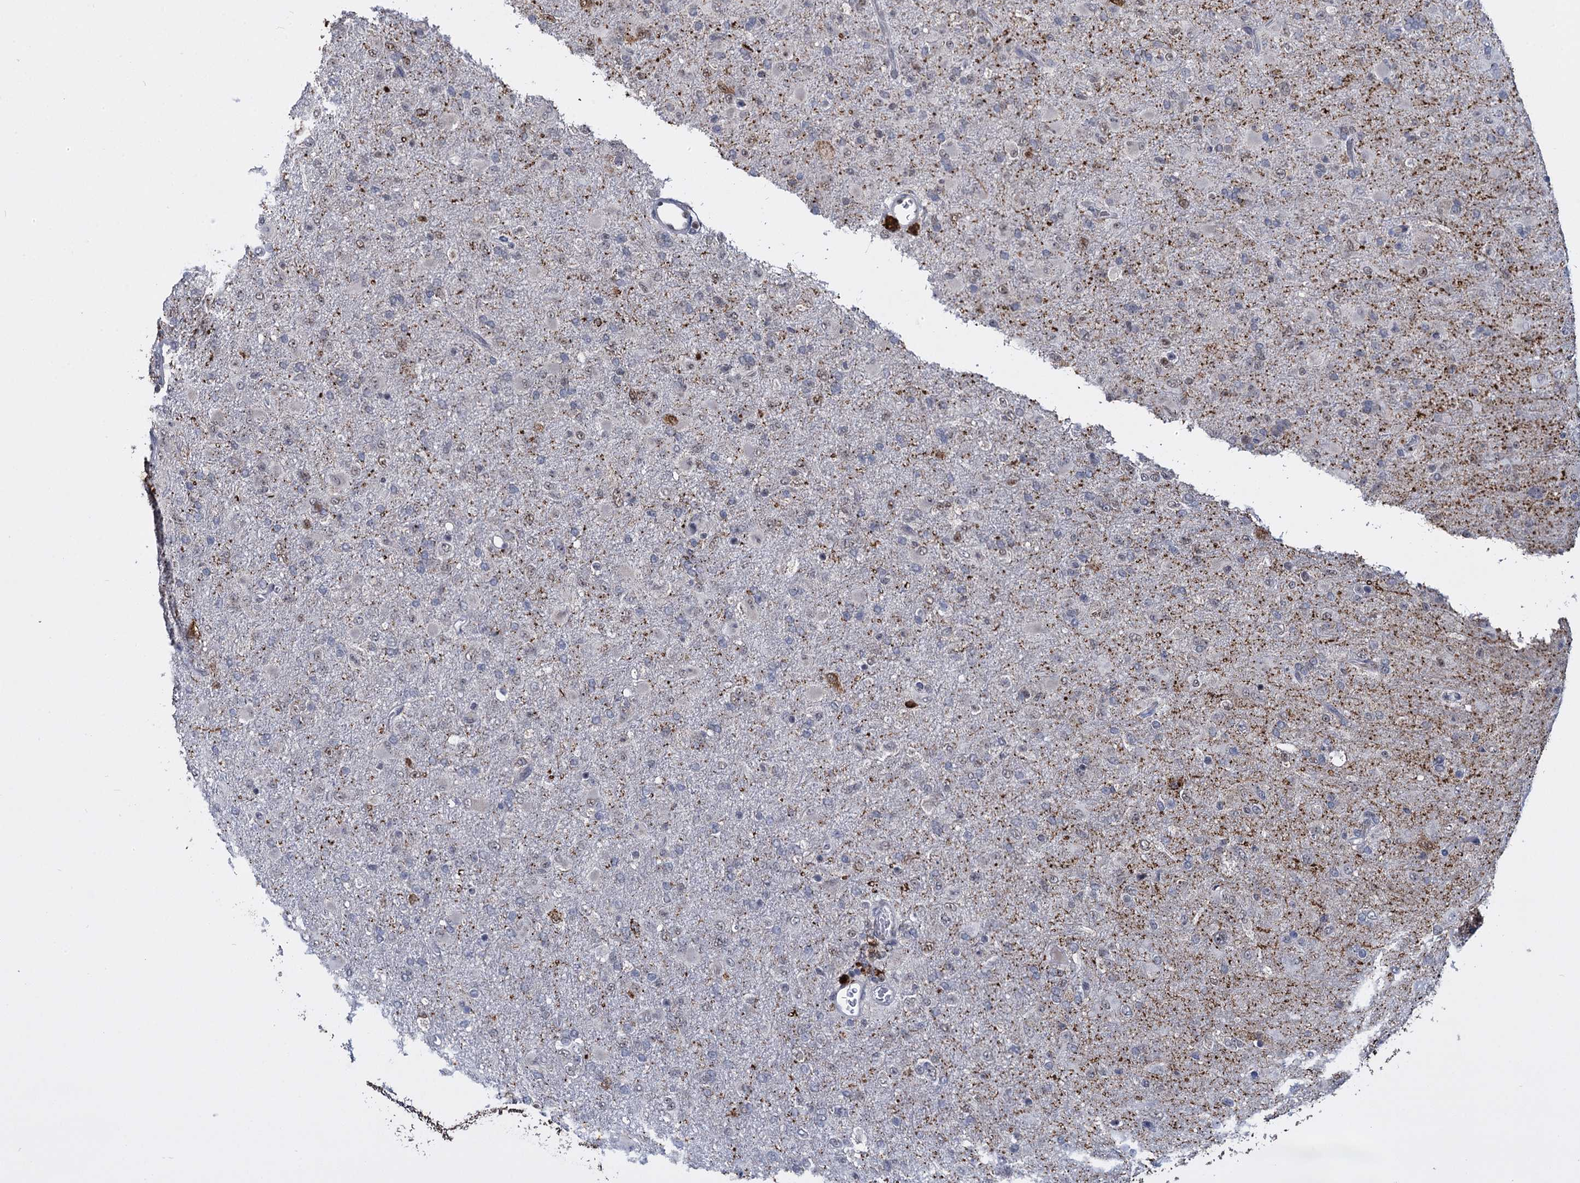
{"staining": {"intensity": "negative", "quantity": "none", "location": "none"}, "tissue": "glioma", "cell_type": "Tumor cells", "image_type": "cancer", "snomed": [{"axis": "morphology", "description": "Glioma, malignant, Low grade"}, {"axis": "topography", "description": "Brain"}], "caption": "DAB immunohistochemical staining of human glioma reveals no significant expression in tumor cells. (IHC, brightfield microscopy, high magnification).", "gene": "RPUSD4", "patient": {"sex": "male", "age": 65}}